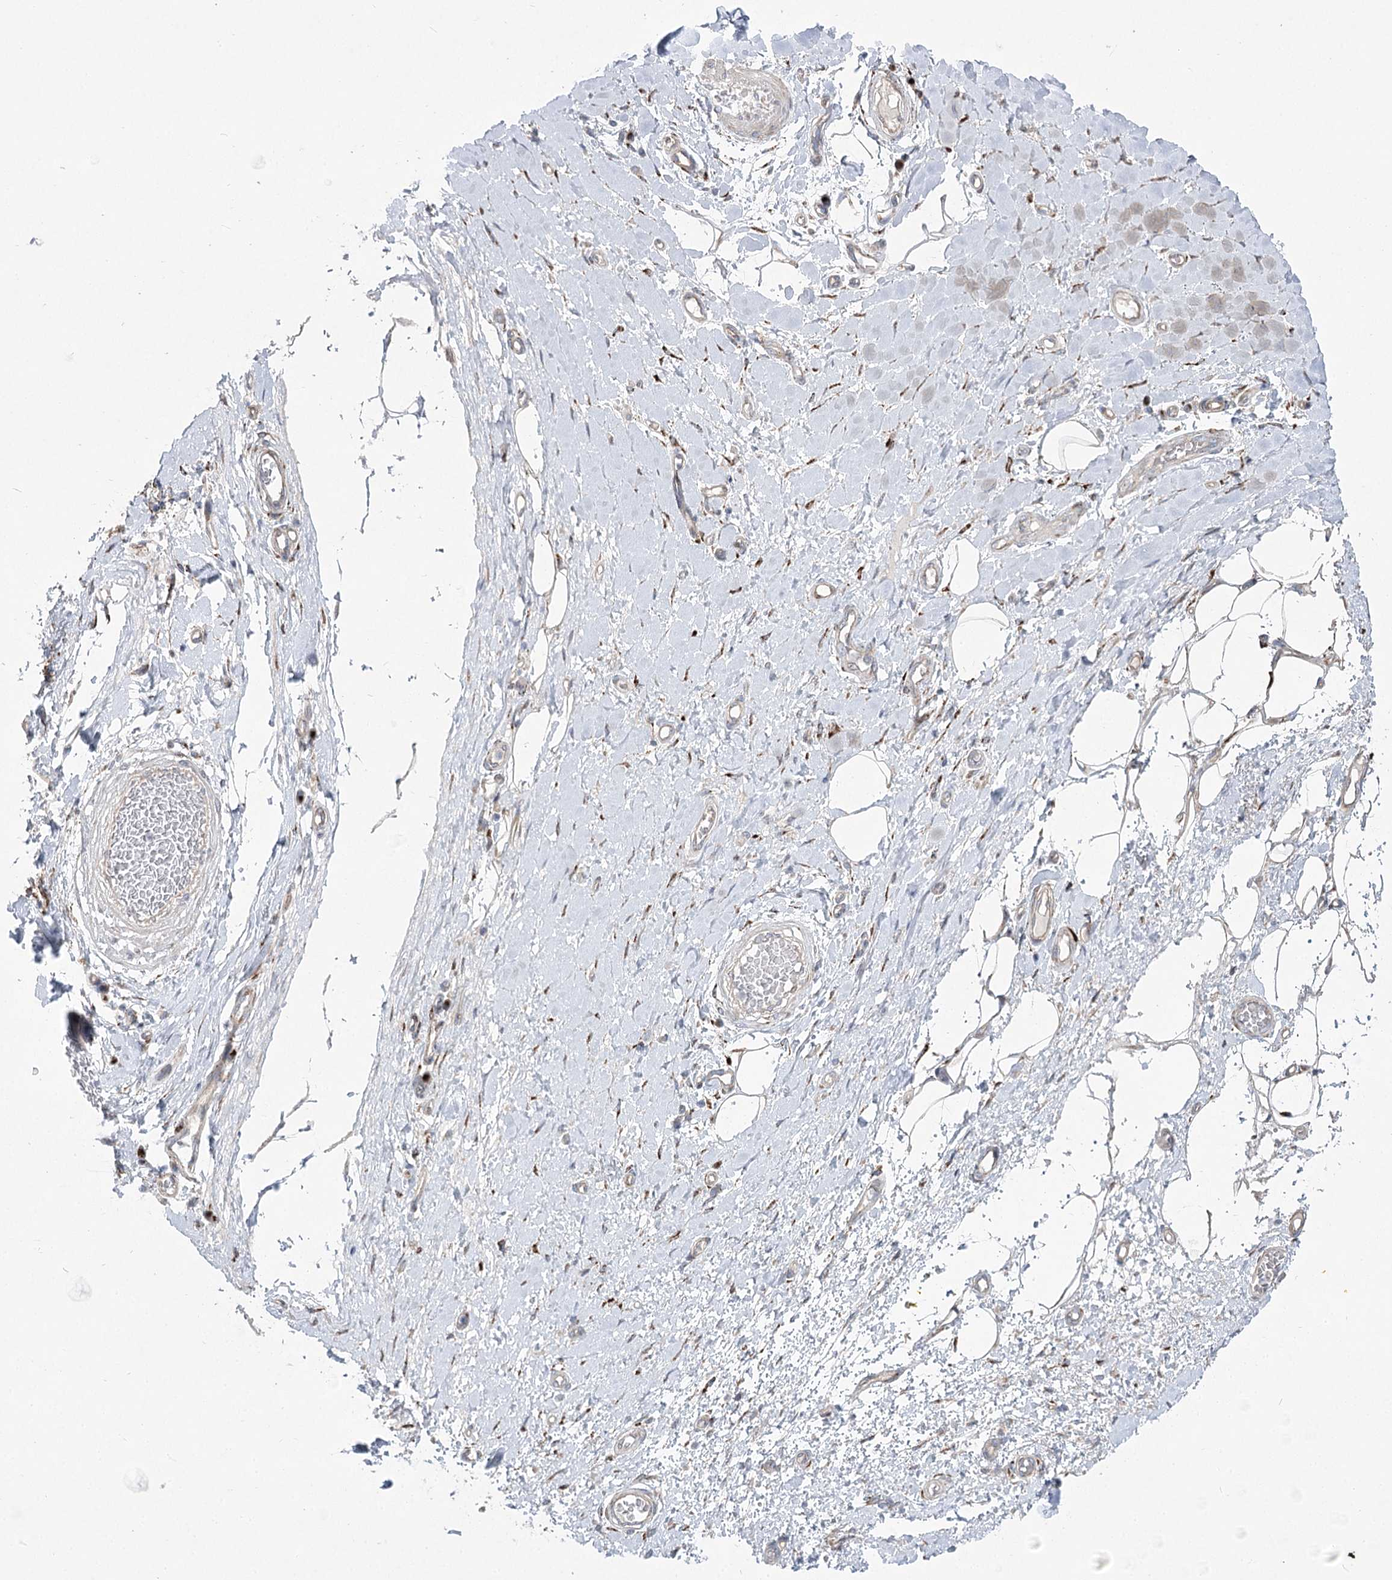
{"staining": {"intensity": "weak", "quantity": ">75%", "location": "cytoplasmic/membranous"}, "tissue": "adipose tissue", "cell_type": "Adipocytes", "image_type": "normal", "snomed": [{"axis": "morphology", "description": "Normal tissue, NOS"}, {"axis": "morphology", "description": "Adenocarcinoma, NOS"}, {"axis": "topography", "description": "Esophagus"}, {"axis": "topography", "description": "Stomach, upper"}, {"axis": "topography", "description": "Peripheral nerve tissue"}], "caption": "The image displays immunohistochemical staining of unremarkable adipose tissue. There is weak cytoplasmic/membranous expression is seen in approximately >75% of adipocytes.", "gene": "CEP164", "patient": {"sex": "male", "age": 62}}